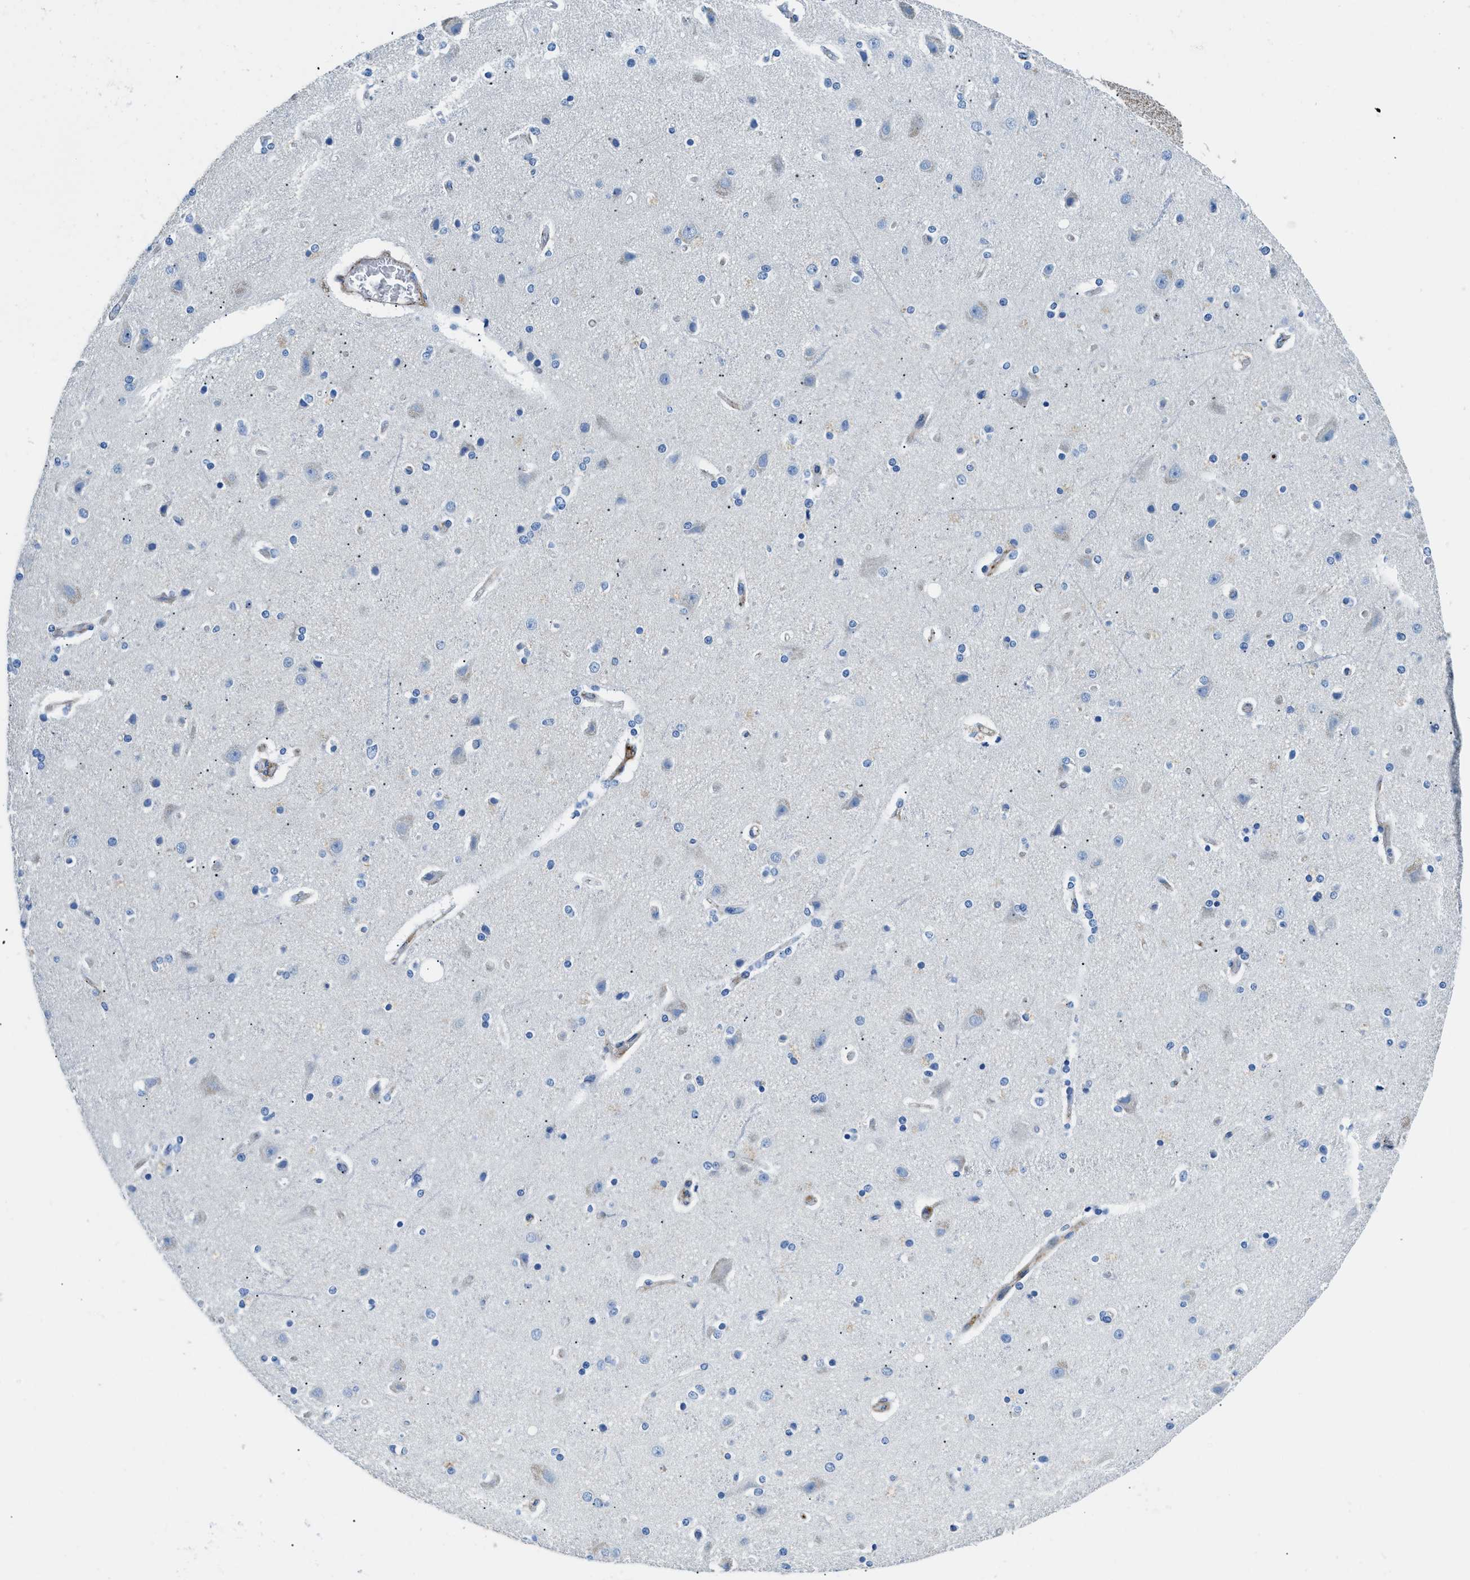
{"staining": {"intensity": "moderate", "quantity": "25%-75%", "location": "cytoplasmic/membranous"}, "tissue": "cerebral cortex", "cell_type": "Endothelial cells", "image_type": "normal", "snomed": [{"axis": "morphology", "description": "Normal tissue, NOS"}, {"axis": "topography", "description": "Cerebral cortex"}], "caption": "Unremarkable cerebral cortex exhibits moderate cytoplasmic/membranous expression in about 25%-75% of endothelial cells The protein is shown in brown color, while the nuclei are stained blue..", "gene": "CUTA", "patient": {"sex": "female", "age": 54}}